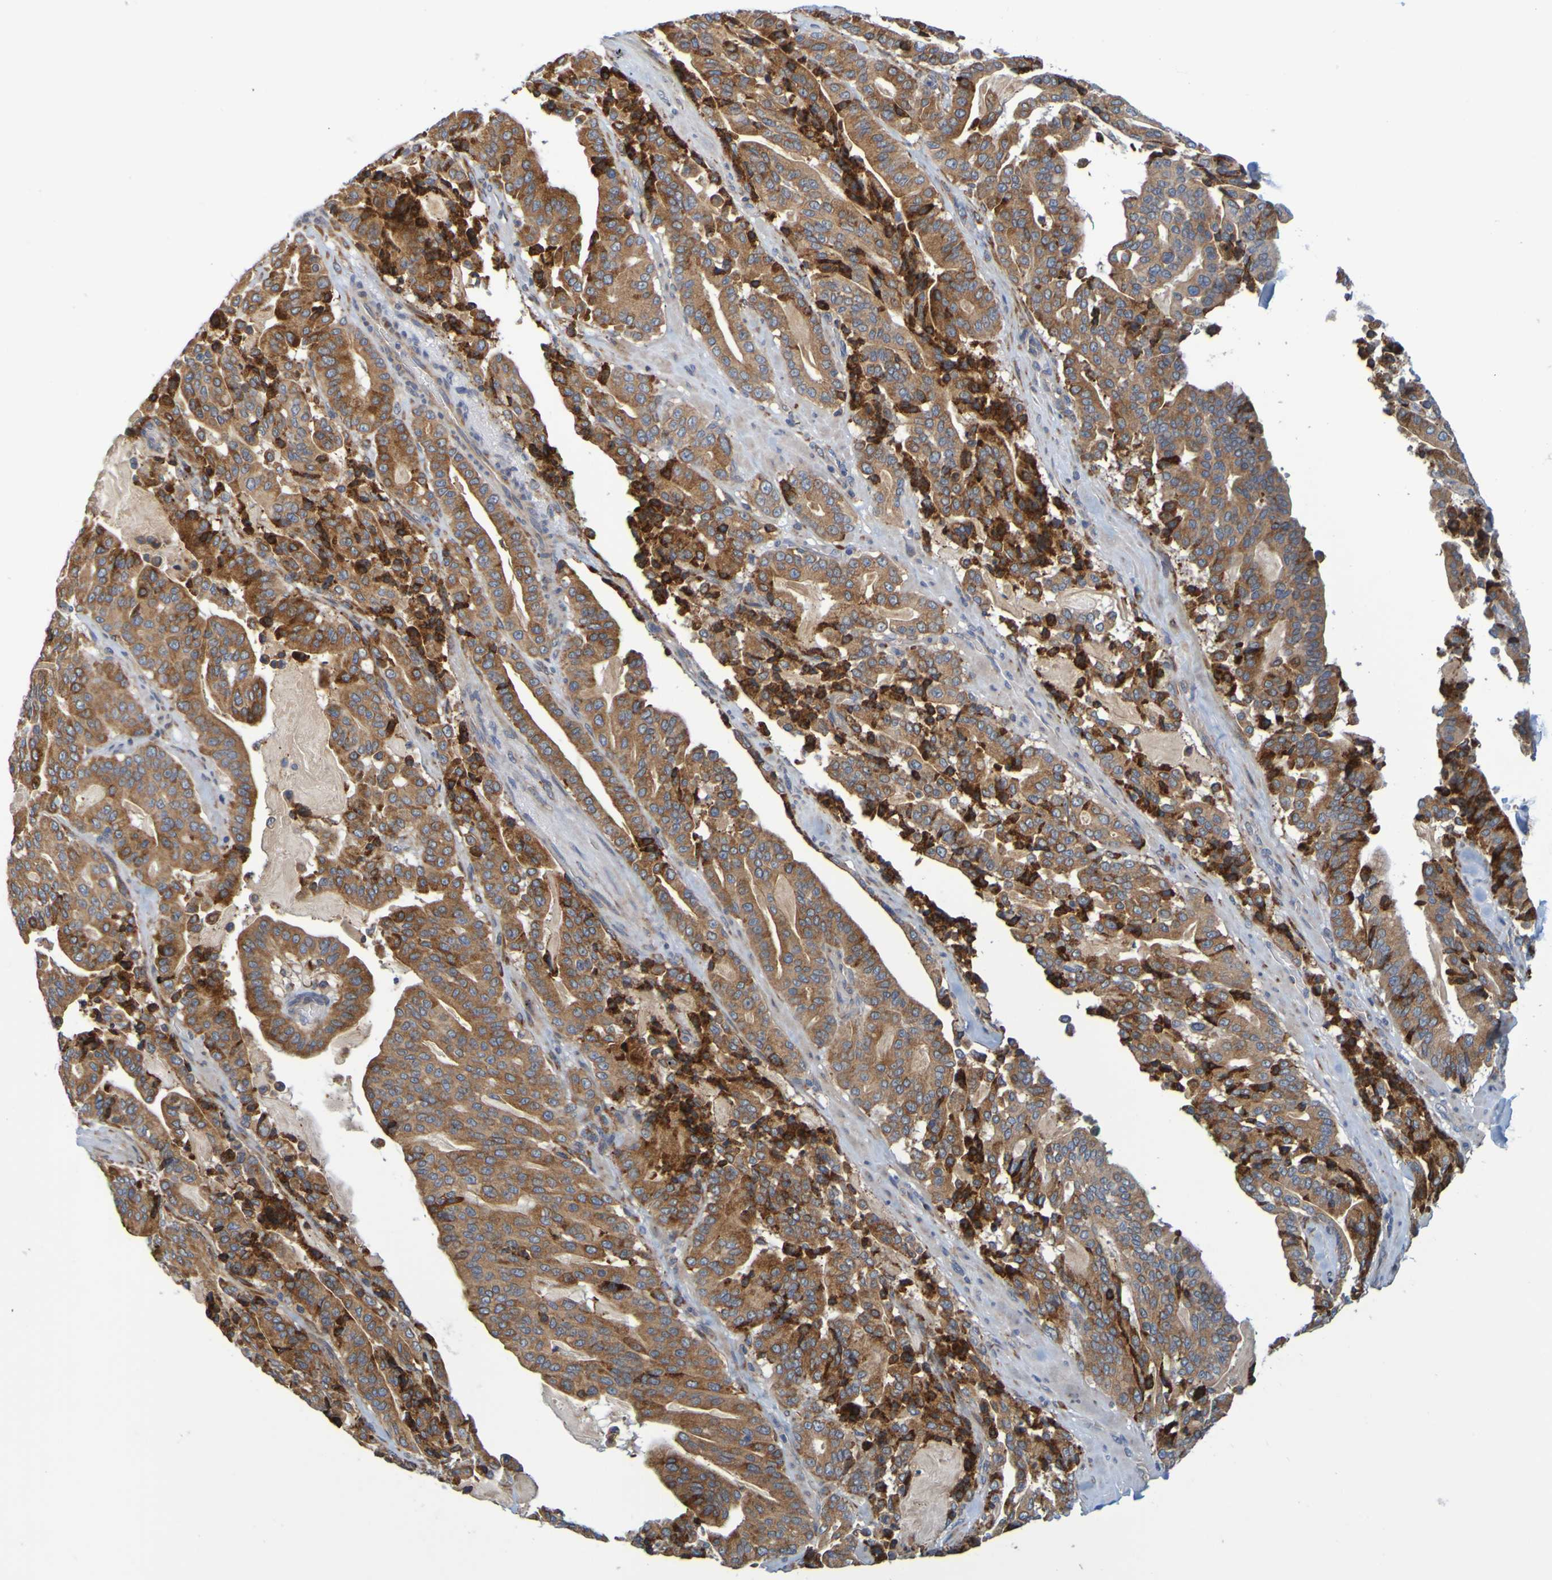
{"staining": {"intensity": "strong", "quantity": "25%-75%", "location": "cytoplasmic/membranous"}, "tissue": "pancreatic cancer", "cell_type": "Tumor cells", "image_type": "cancer", "snomed": [{"axis": "morphology", "description": "Adenocarcinoma, NOS"}, {"axis": "topography", "description": "Pancreas"}], "caption": "Immunohistochemical staining of human pancreatic cancer (adenocarcinoma) demonstrates high levels of strong cytoplasmic/membranous protein staining in about 25%-75% of tumor cells. (IHC, brightfield microscopy, high magnification).", "gene": "SIL1", "patient": {"sex": "male", "age": 63}}